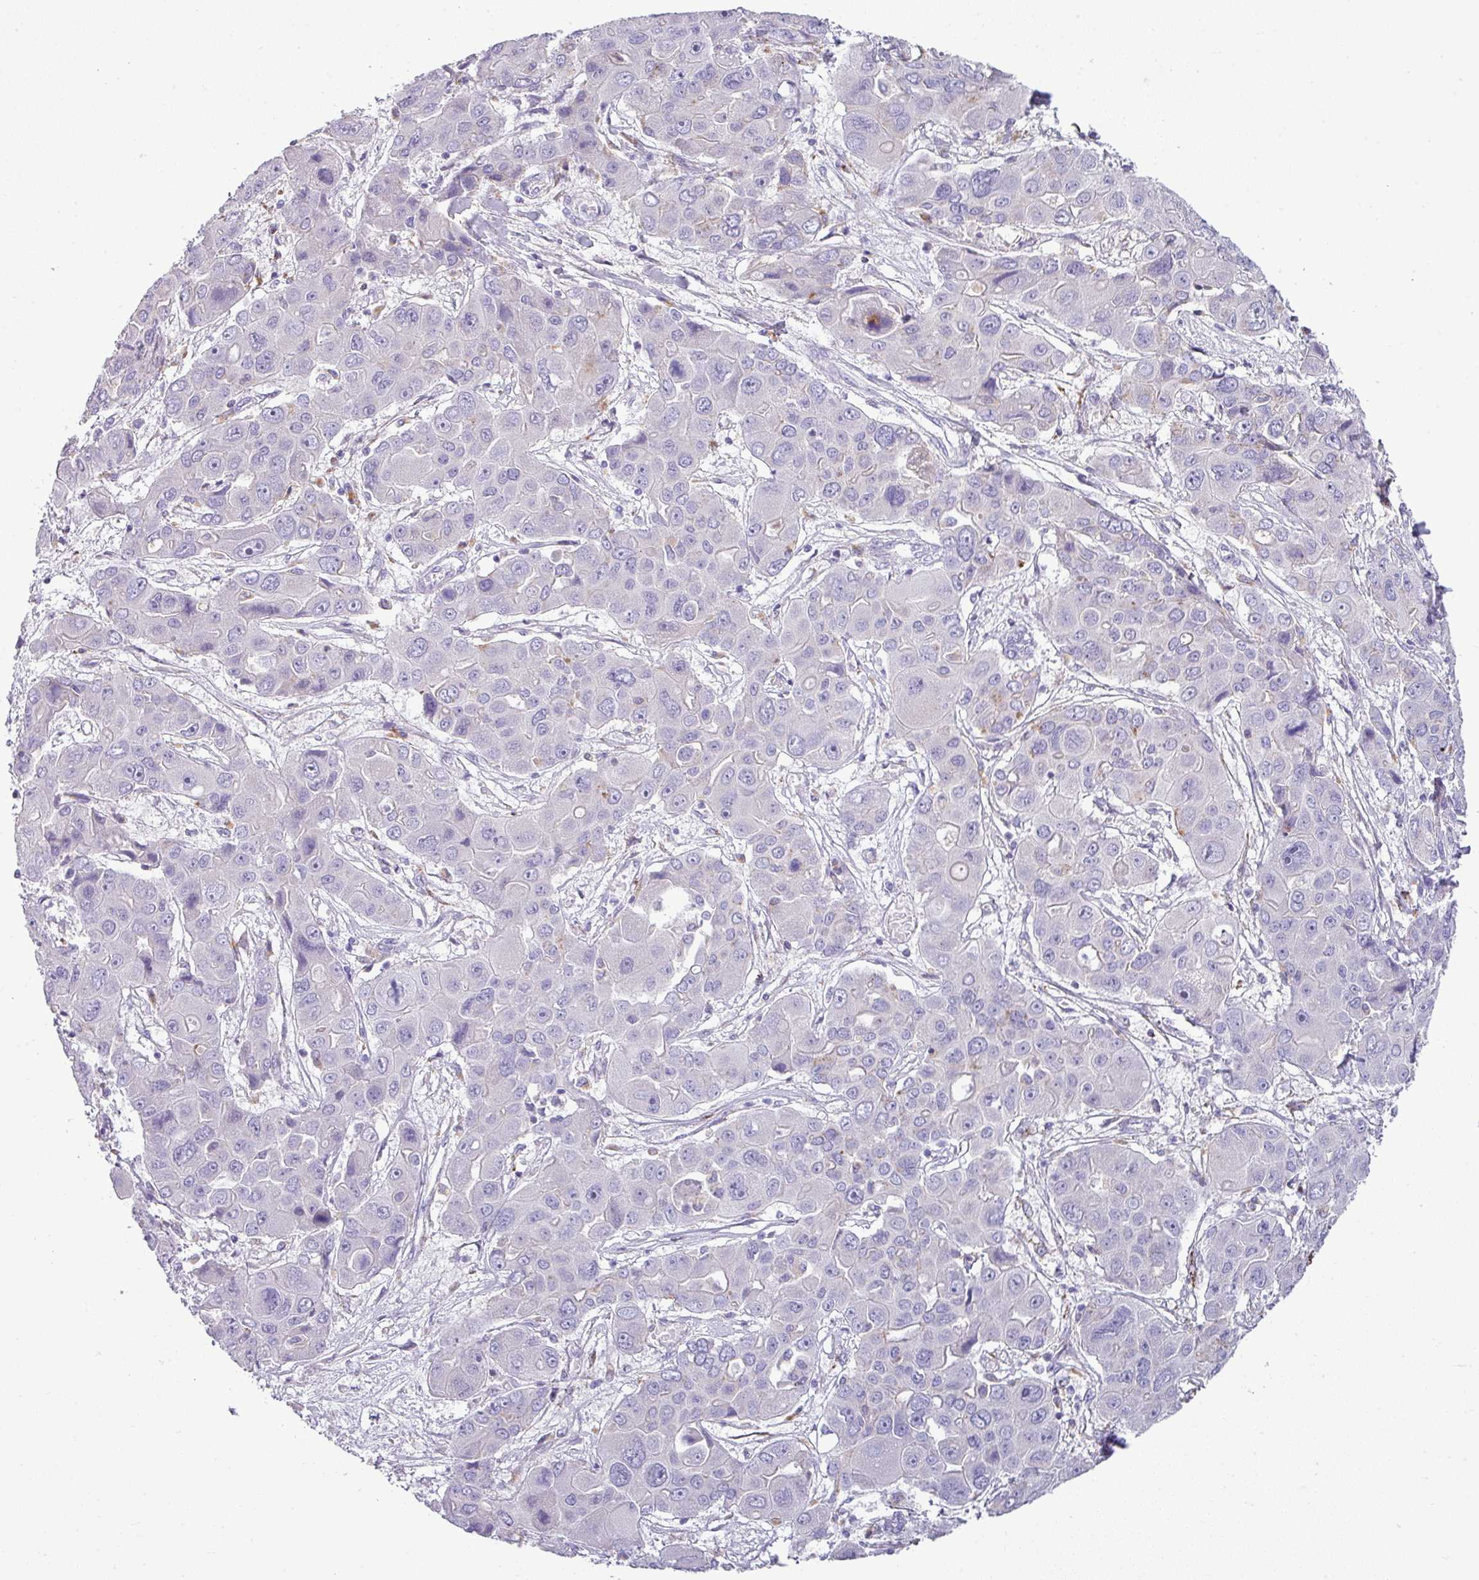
{"staining": {"intensity": "negative", "quantity": "none", "location": "none"}, "tissue": "liver cancer", "cell_type": "Tumor cells", "image_type": "cancer", "snomed": [{"axis": "morphology", "description": "Cholangiocarcinoma"}, {"axis": "topography", "description": "Liver"}], "caption": "Cholangiocarcinoma (liver) stained for a protein using immunohistochemistry (IHC) displays no positivity tumor cells.", "gene": "ZNF568", "patient": {"sex": "male", "age": 67}}